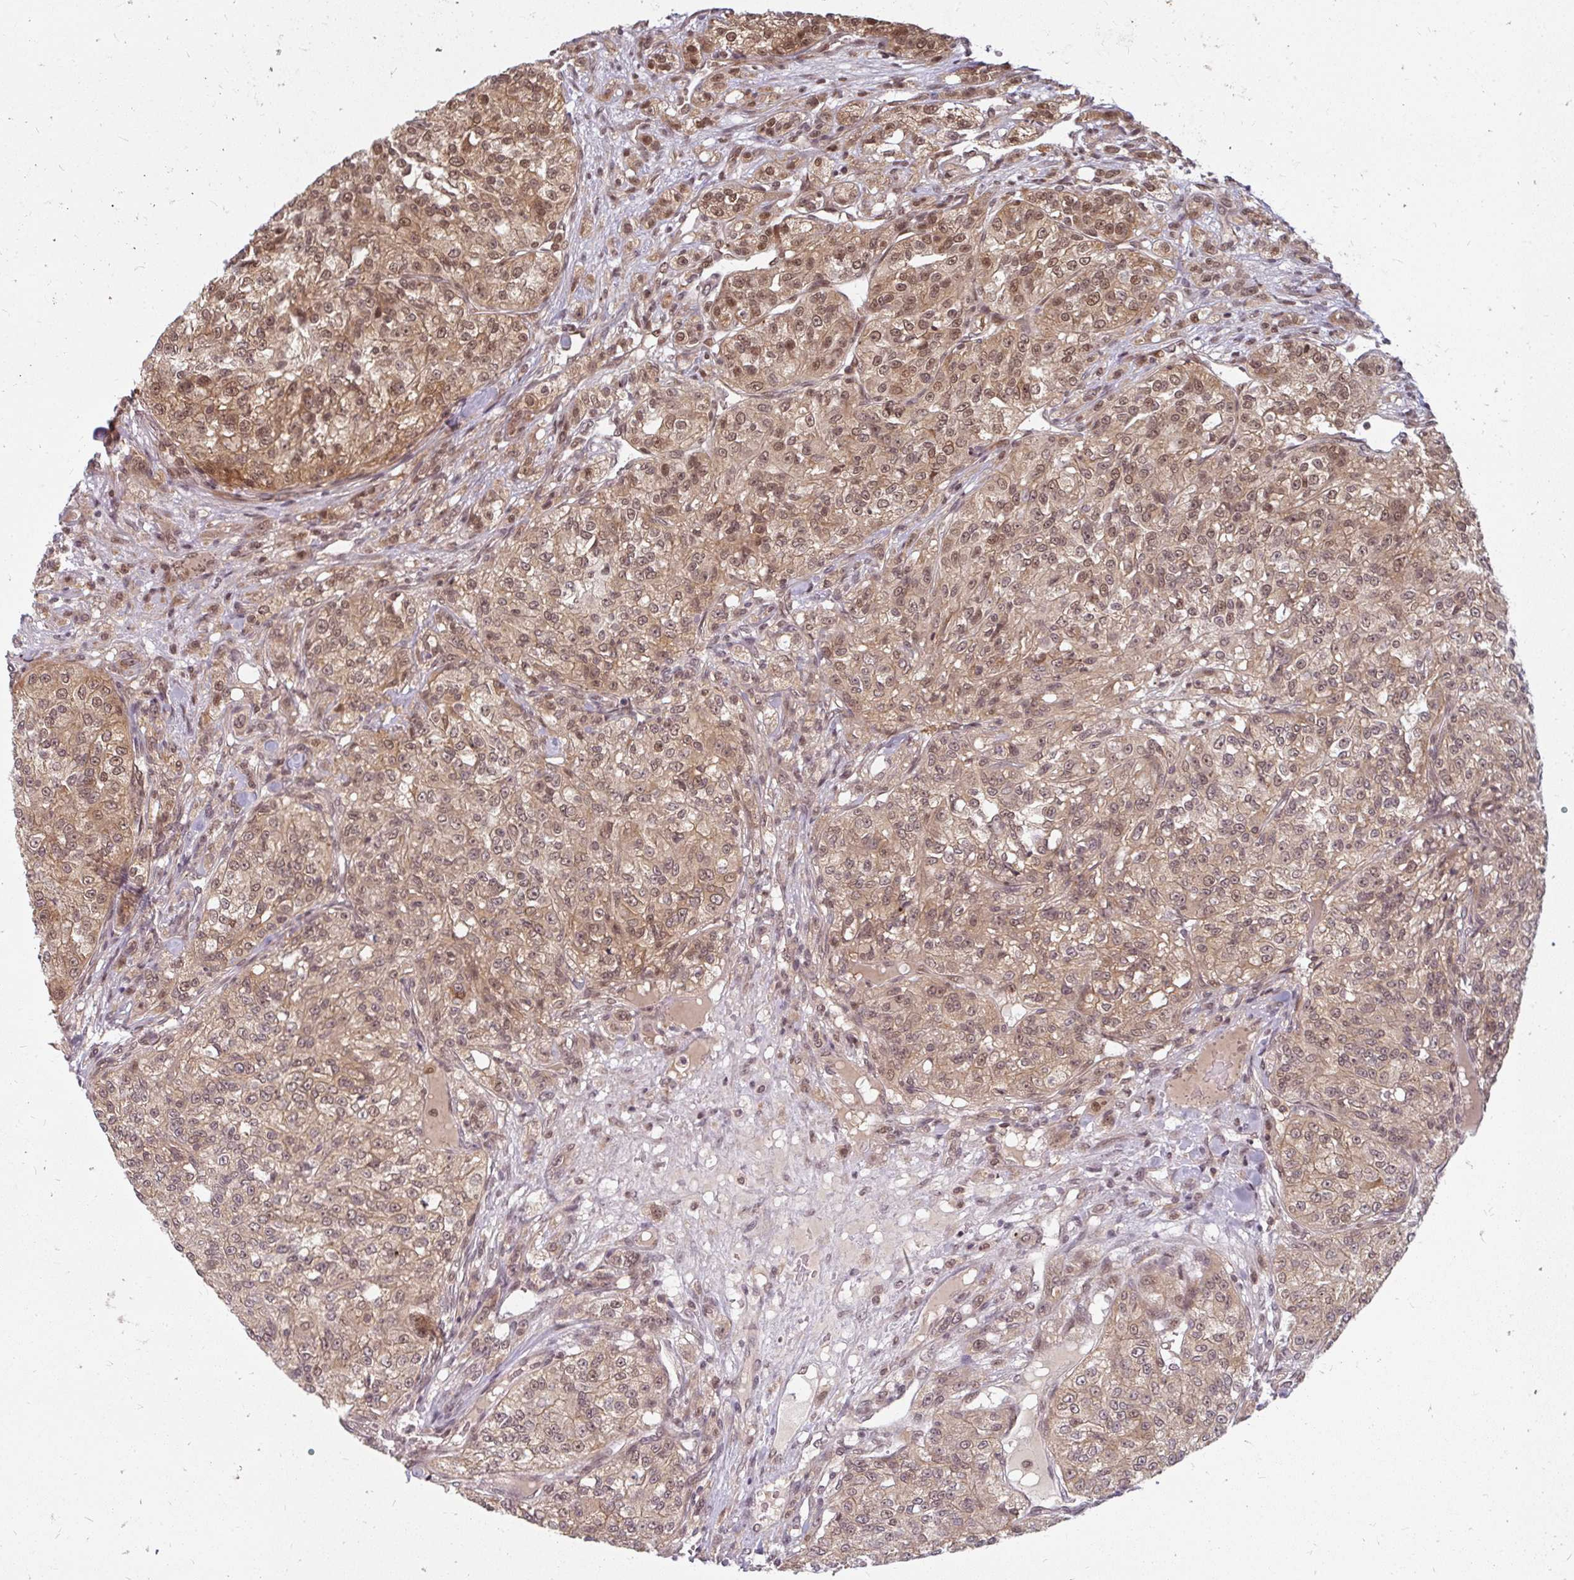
{"staining": {"intensity": "moderate", "quantity": ">75%", "location": "cytoplasmic/membranous,nuclear"}, "tissue": "renal cancer", "cell_type": "Tumor cells", "image_type": "cancer", "snomed": [{"axis": "morphology", "description": "Adenocarcinoma, NOS"}, {"axis": "topography", "description": "Kidney"}], "caption": "Renal adenocarcinoma stained with DAB immunohistochemistry exhibits medium levels of moderate cytoplasmic/membranous and nuclear positivity in about >75% of tumor cells.", "gene": "GTF3C6", "patient": {"sex": "female", "age": 63}}